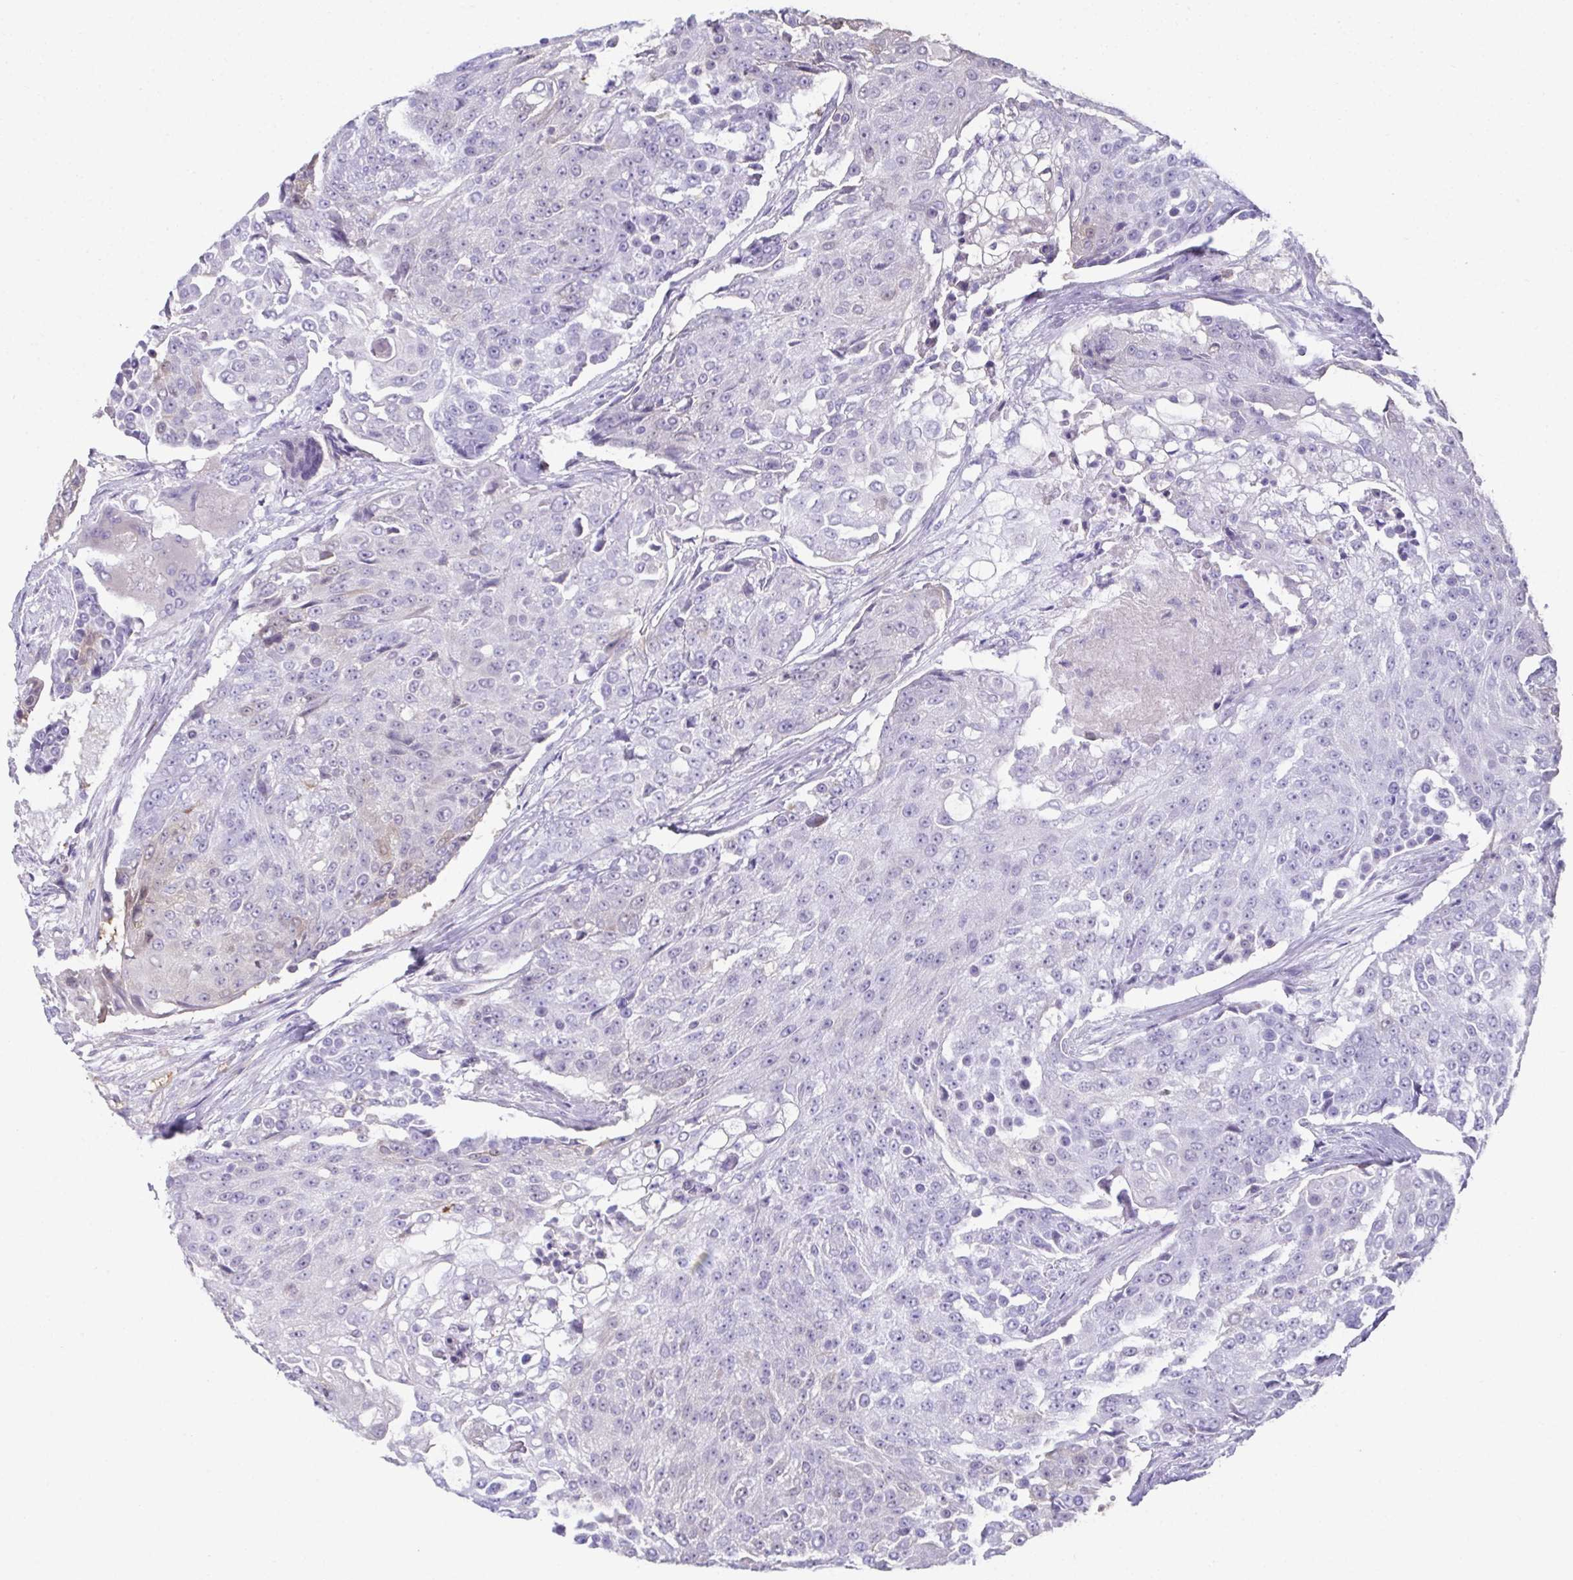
{"staining": {"intensity": "negative", "quantity": "none", "location": "none"}, "tissue": "urothelial cancer", "cell_type": "Tumor cells", "image_type": "cancer", "snomed": [{"axis": "morphology", "description": "Urothelial carcinoma, High grade"}, {"axis": "topography", "description": "Urinary bladder"}], "caption": "Protein analysis of urothelial cancer shows no significant expression in tumor cells.", "gene": "RBP1", "patient": {"sex": "female", "age": 63}}